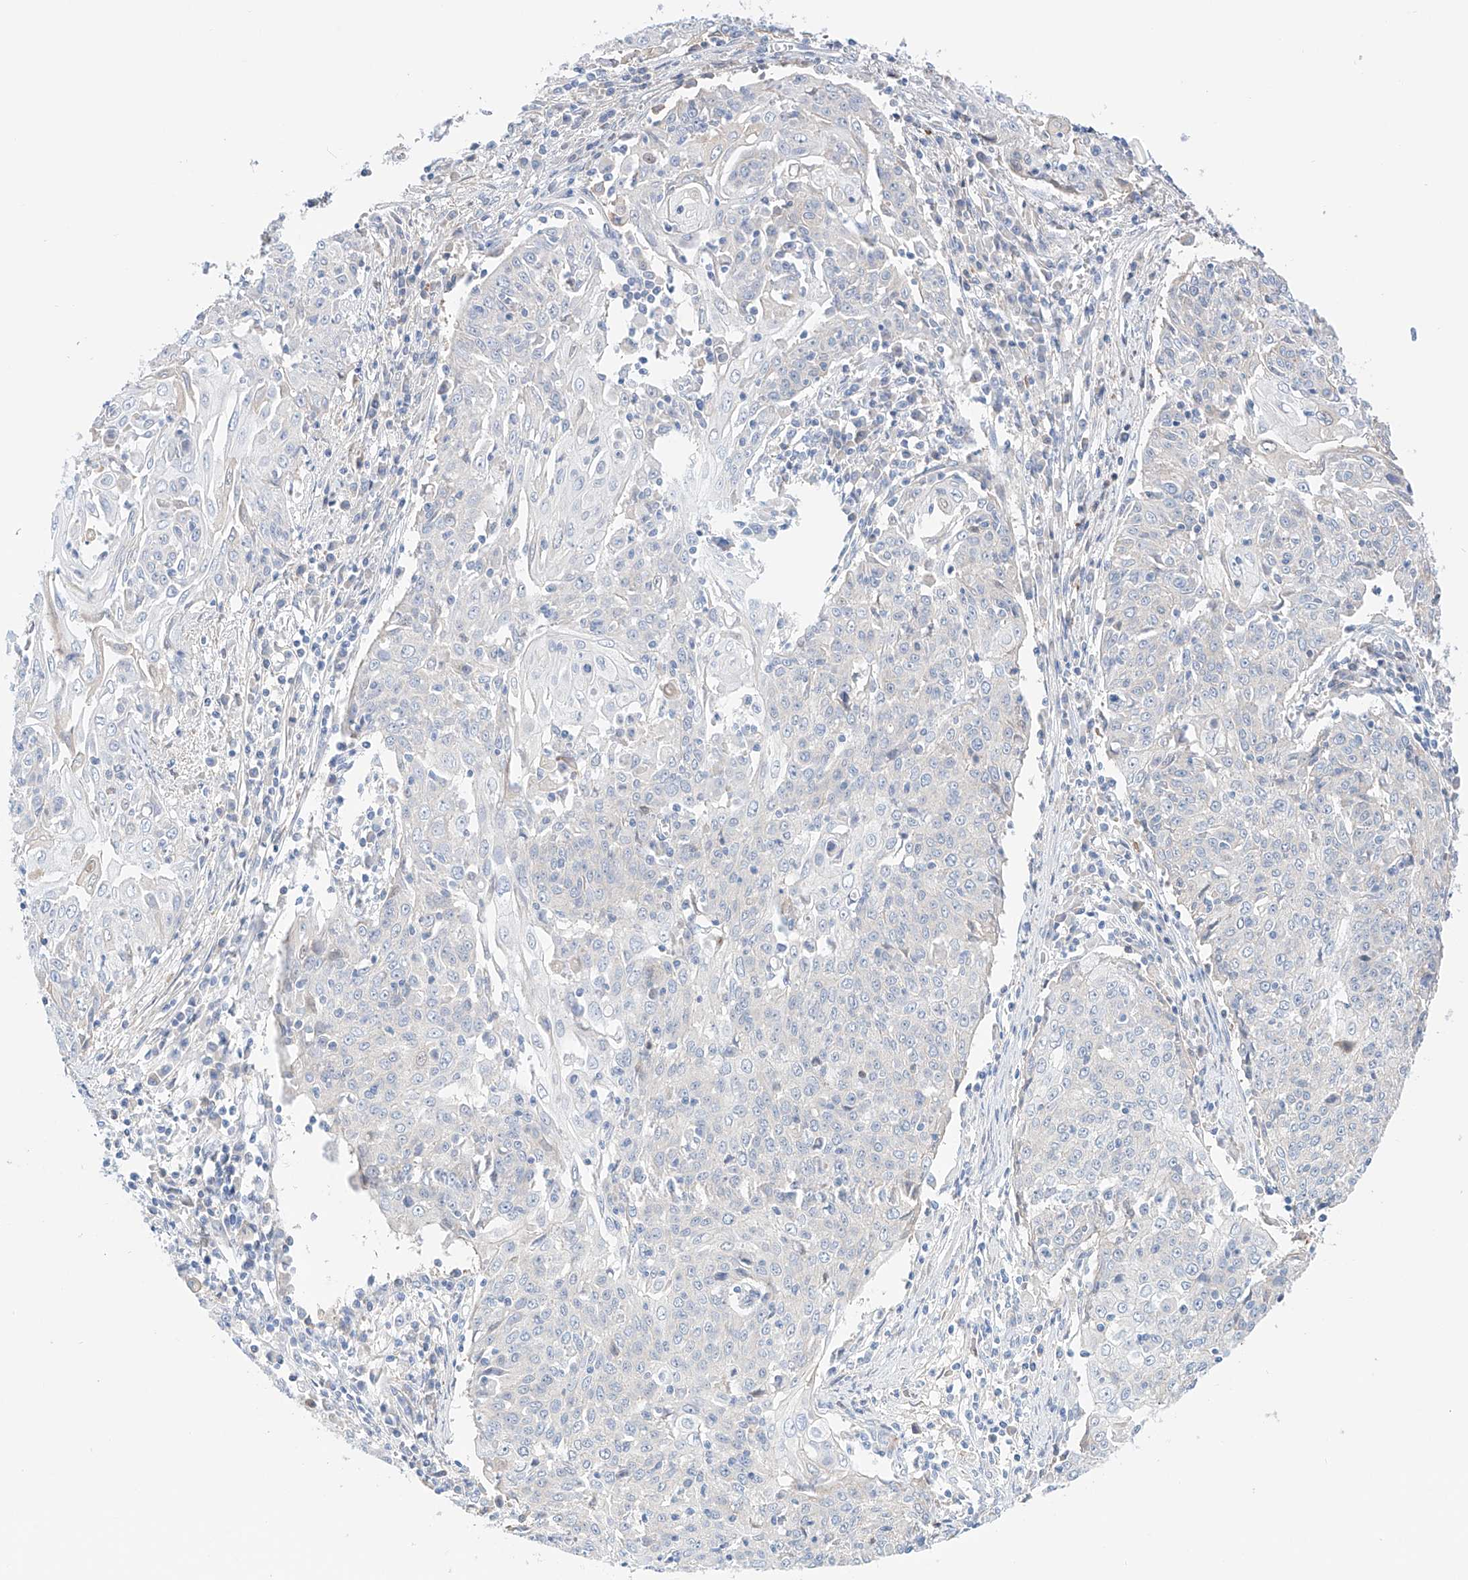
{"staining": {"intensity": "negative", "quantity": "none", "location": "none"}, "tissue": "cervical cancer", "cell_type": "Tumor cells", "image_type": "cancer", "snomed": [{"axis": "morphology", "description": "Squamous cell carcinoma, NOS"}, {"axis": "topography", "description": "Cervix"}], "caption": "An IHC photomicrograph of squamous cell carcinoma (cervical) is shown. There is no staining in tumor cells of squamous cell carcinoma (cervical).", "gene": "PGGT1B", "patient": {"sex": "female", "age": 48}}